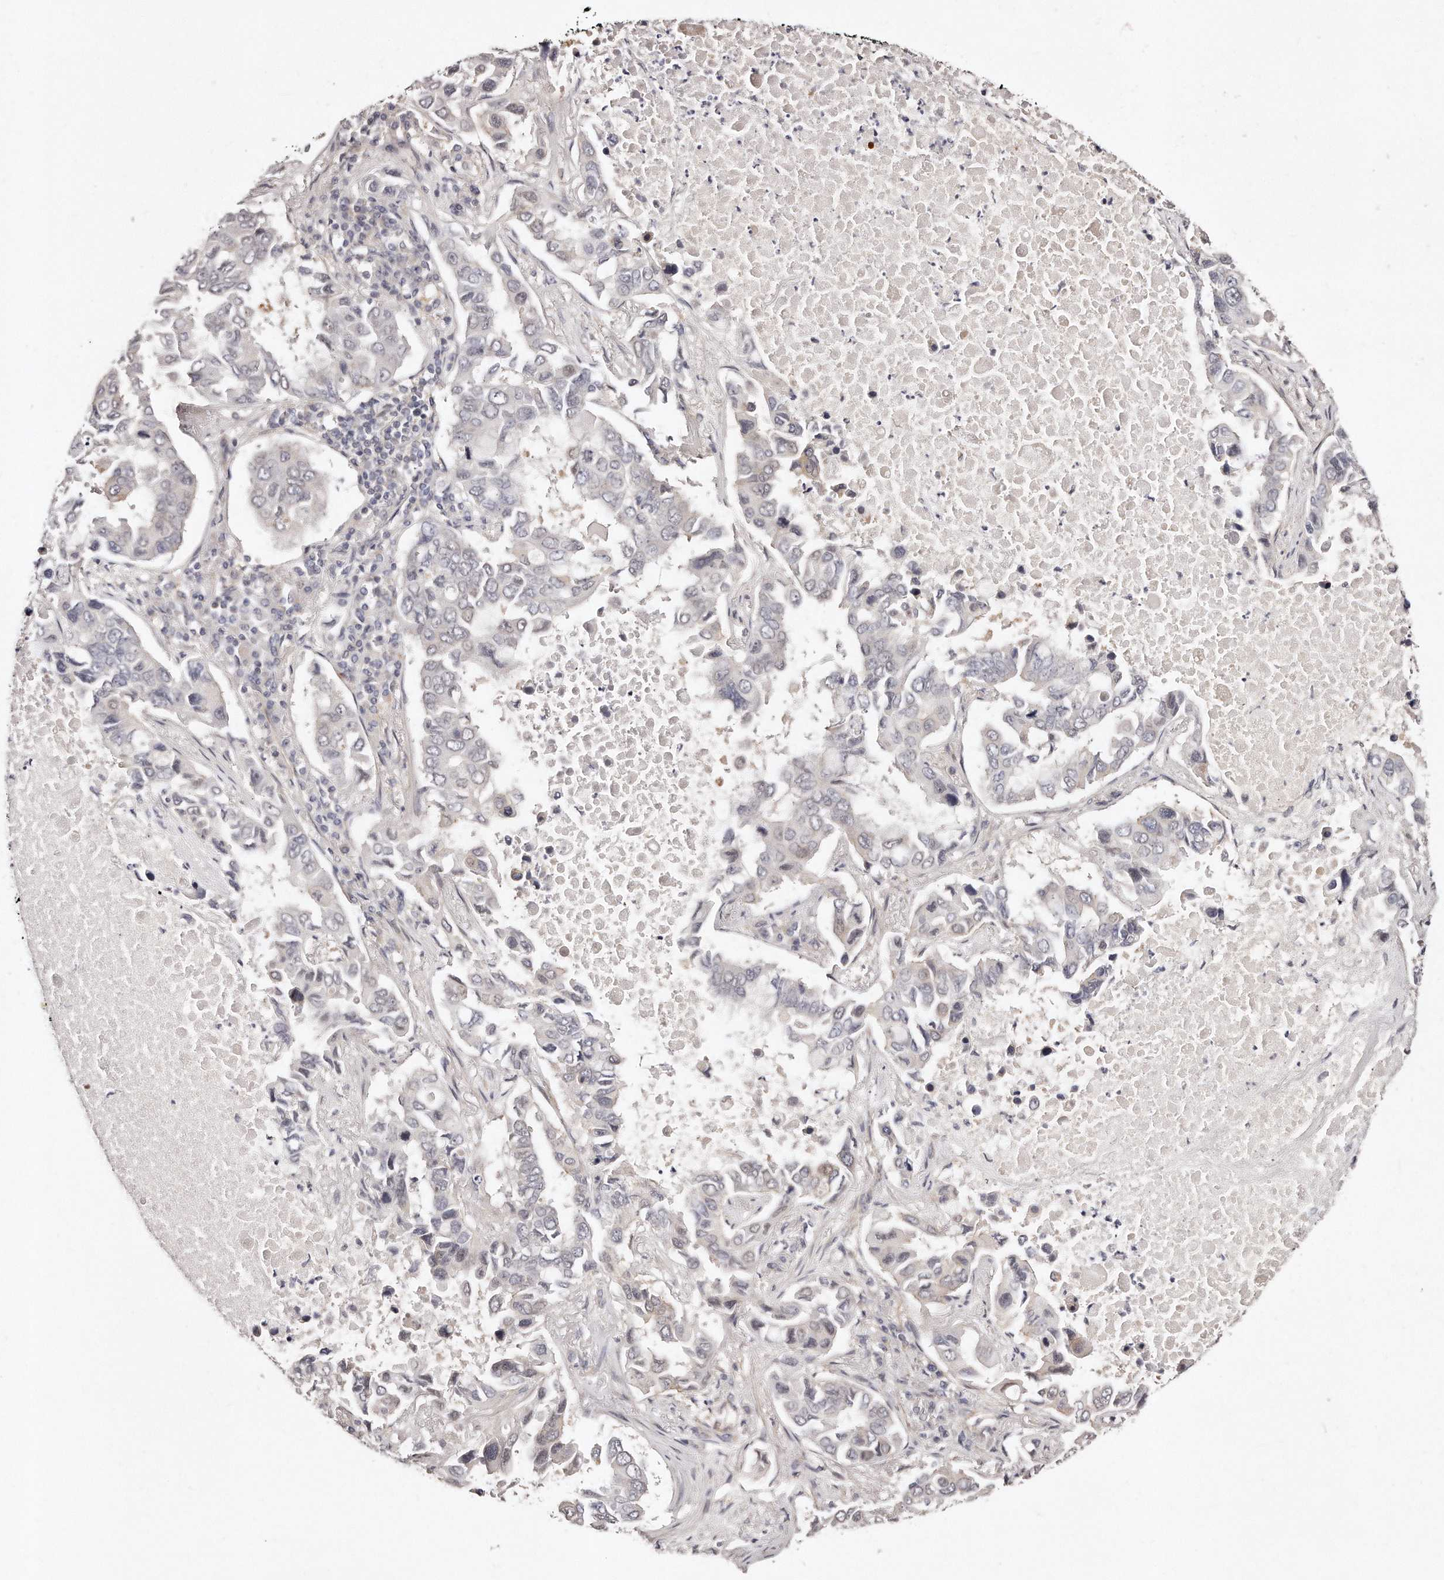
{"staining": {"intensity": "negative", "quantity": "none", "location": "none"}, "tissue": "lung cancer", "cell_type": "Tumor cells", "image_type": "cancer", "snomed": [{"axis": "morphology", "description": "Adenocarcinoma, NOS"}, {"axis": "topography", "description": "Lung"}], "caption": "The immunohistochemistry (IHC) micrograph has no significant staining in tumor cells of lung cancer (adenocarcinoma) tissue.", "gene": "CASZ1", "patient": {"sex": "male", "age": 64}}